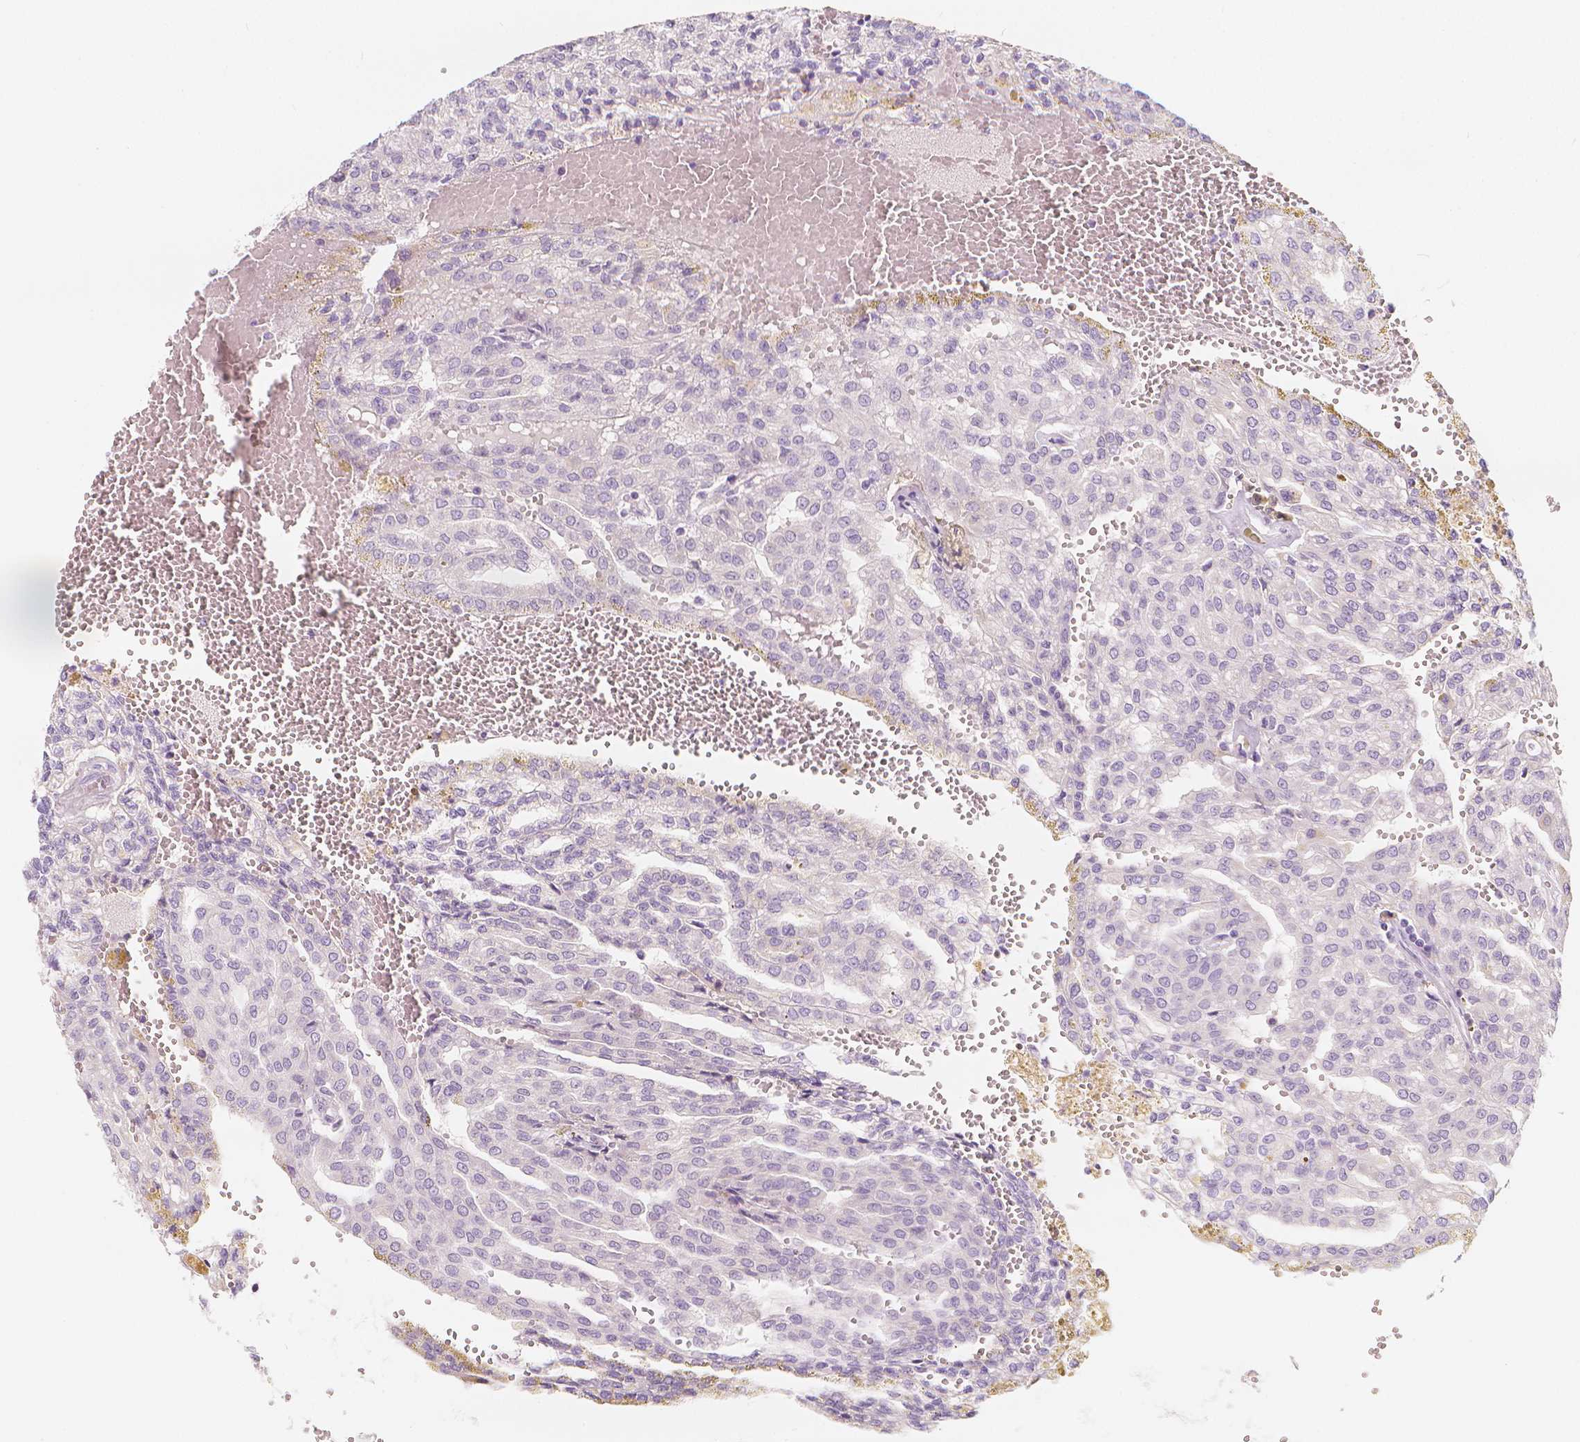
{"staining": {"intensity": "negative", "quantity": "none", "location": "none"}, "tissue": "renal cancer", "cell_type": "Tumor cells", "image_type": "cancer", "snomed": [{"axis": "morphology", "description": "Adenocarcinoma, NOS"}, {"axis": "topography", "description": "Kidney"}], "caption": "This is an immunohistochemistry (IHC) histopathology image of renal adenocarcinoma. There is no expression in tumor cells.", "gene": "RBFOX1", "patient": {"sex": "male", "age": 63}}